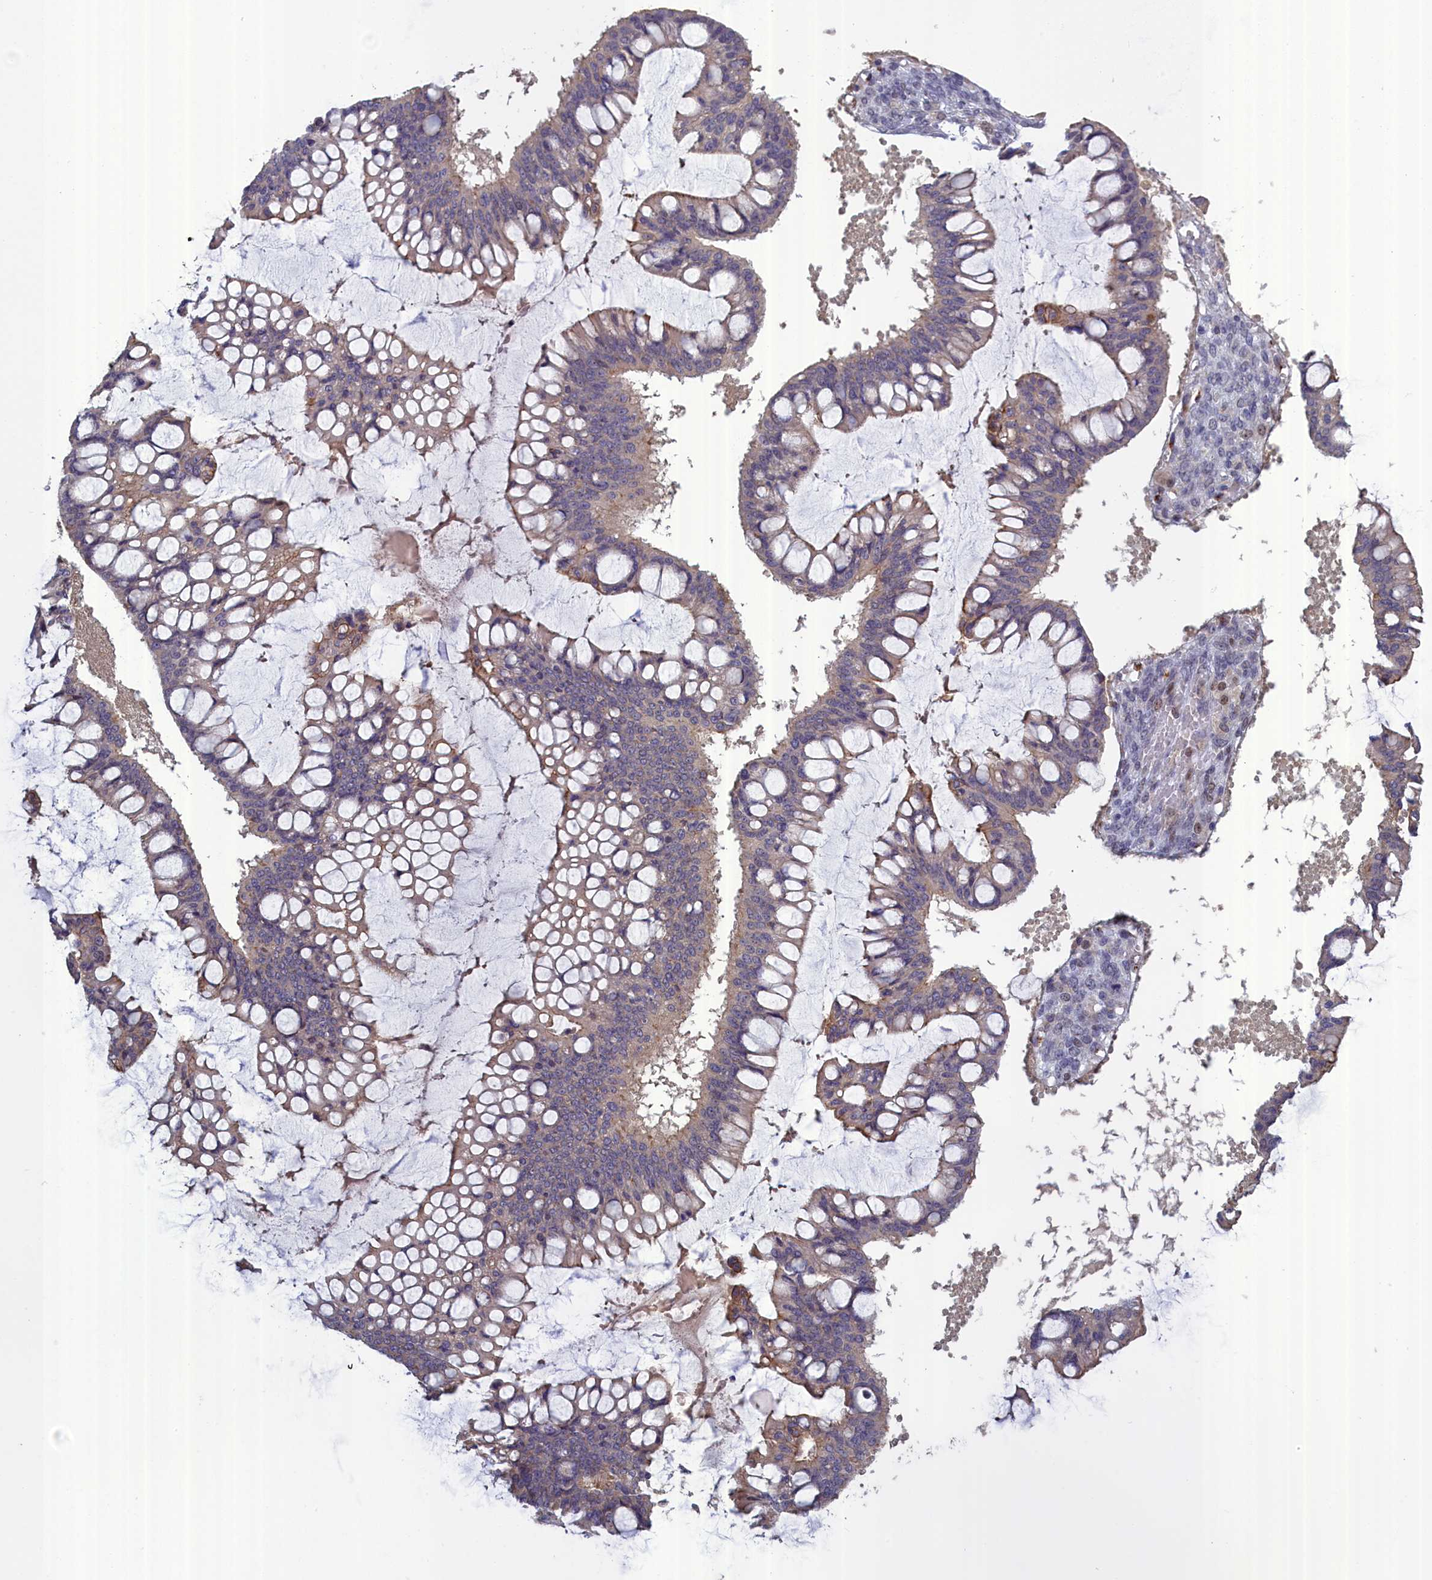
{"staining": {"intensity": "negative", "quantity": "none", "location": "none"}, "tissue": "ovarian cancer", "cell_type": "Tumor cells", "image_type": "cancer", "snomed": [{"axis": "morphology", "description": "Cystadenocarcinoma, mucinous, NOS"}, {"axis": "topography", "description": "Ovary"}], "caption": "Immunohistochemical staining of mucinous cystadenocarcinoma (ovarian) shows no significant positivity in tumor cells.", "gene": "COL19A1", "patient": {"sex": "female", "age": 73}}